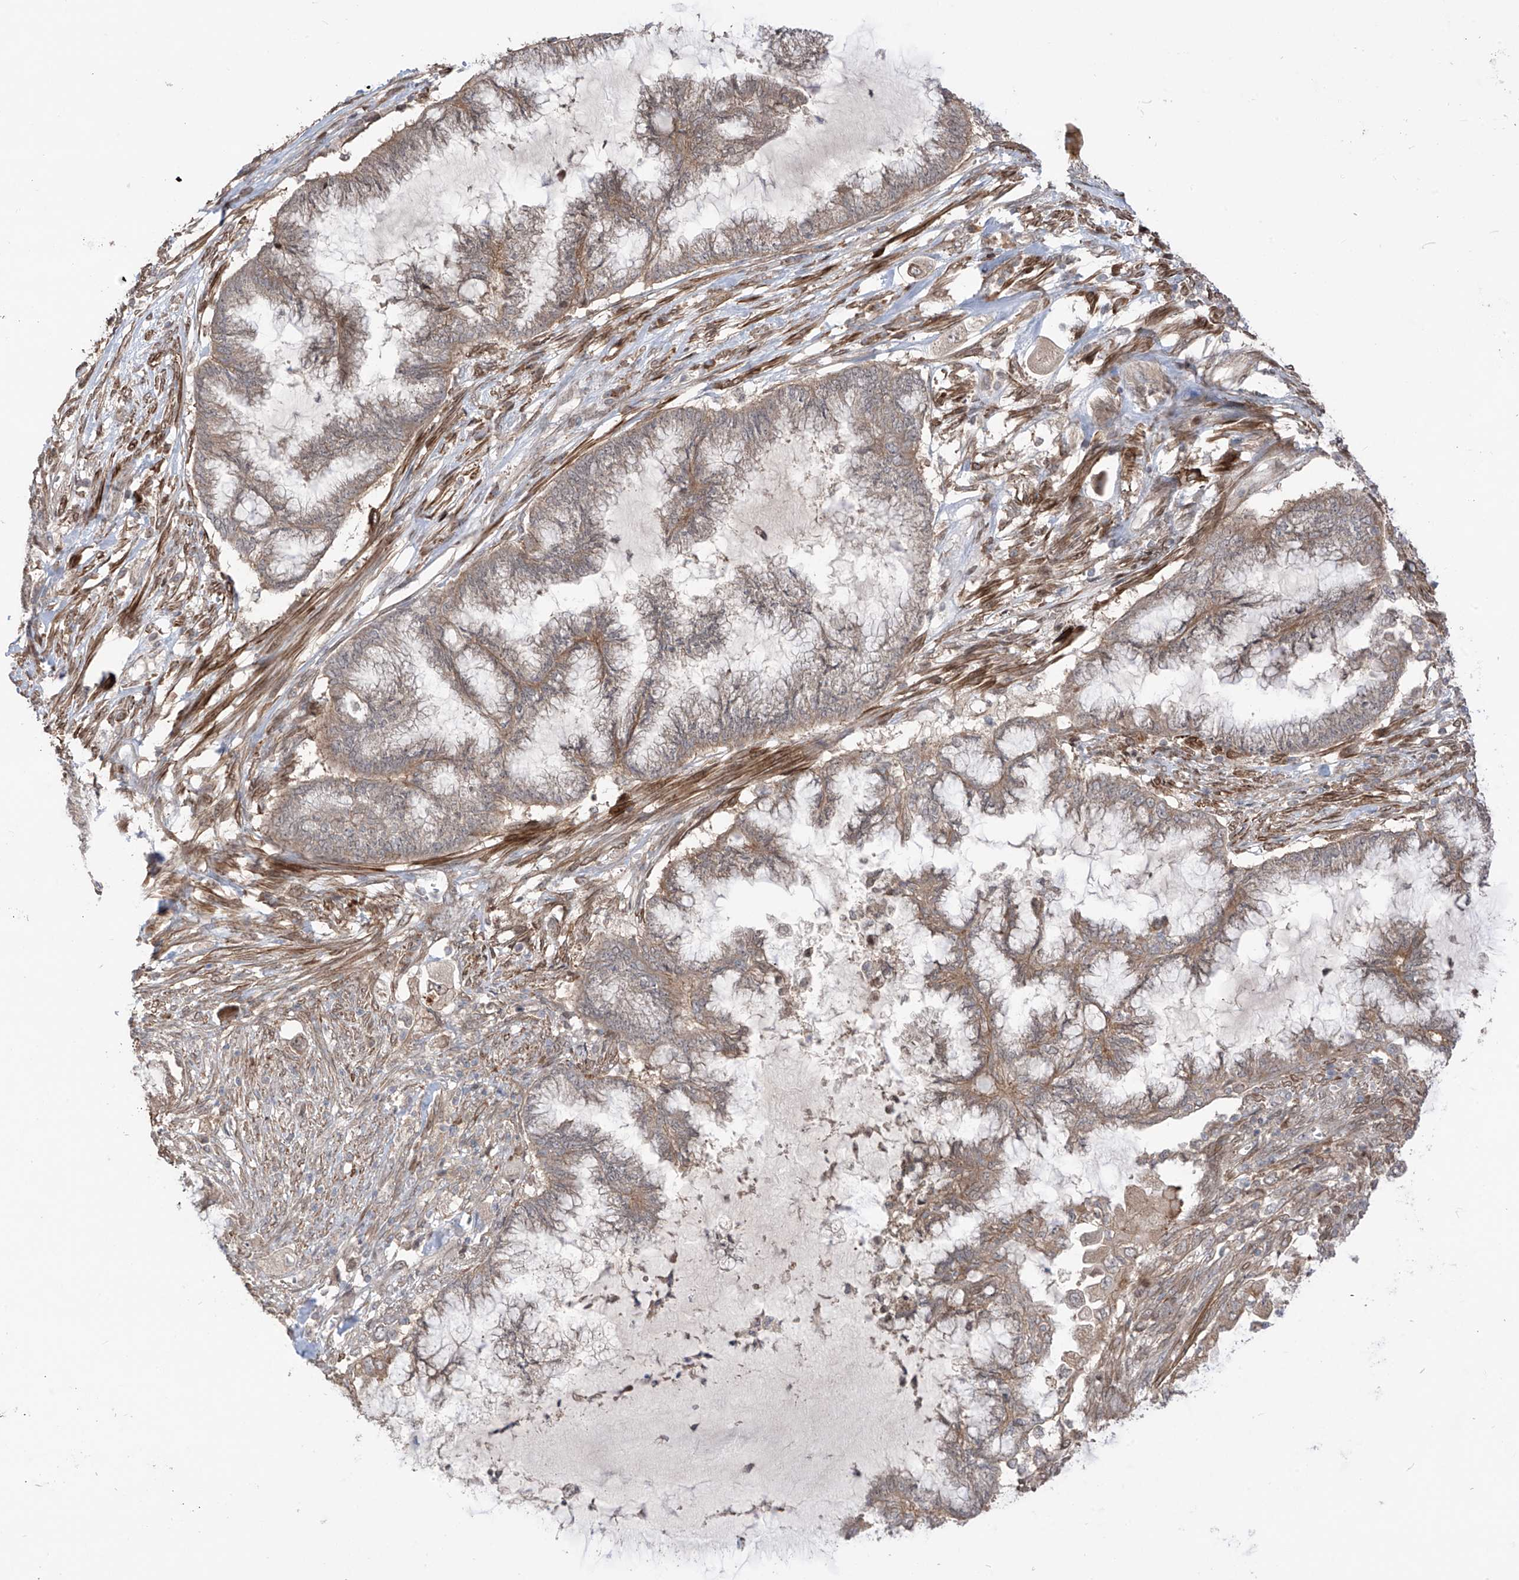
{"staining": {"intensity": "weak", "quantity": ">75%", "location": "cytoplasmic/membranous"}, "tissue": "endometrial cancer", "cell_type": "Tumor cells", "image_type": "cancer", "snomed": [{"axis": "morphology", "description": "Adenocarcinoma, NOS"}, {"axis": "topography", "description": "Endometrium"}], "caption": "Endometrial adenocarcinoma stained with a brown dye displays weak cytoplasmic/membranous positive positivity in about >75% of tumor cells.", "gene": "LRRC74A", "patient": {"sex": "female", "age": 86}}